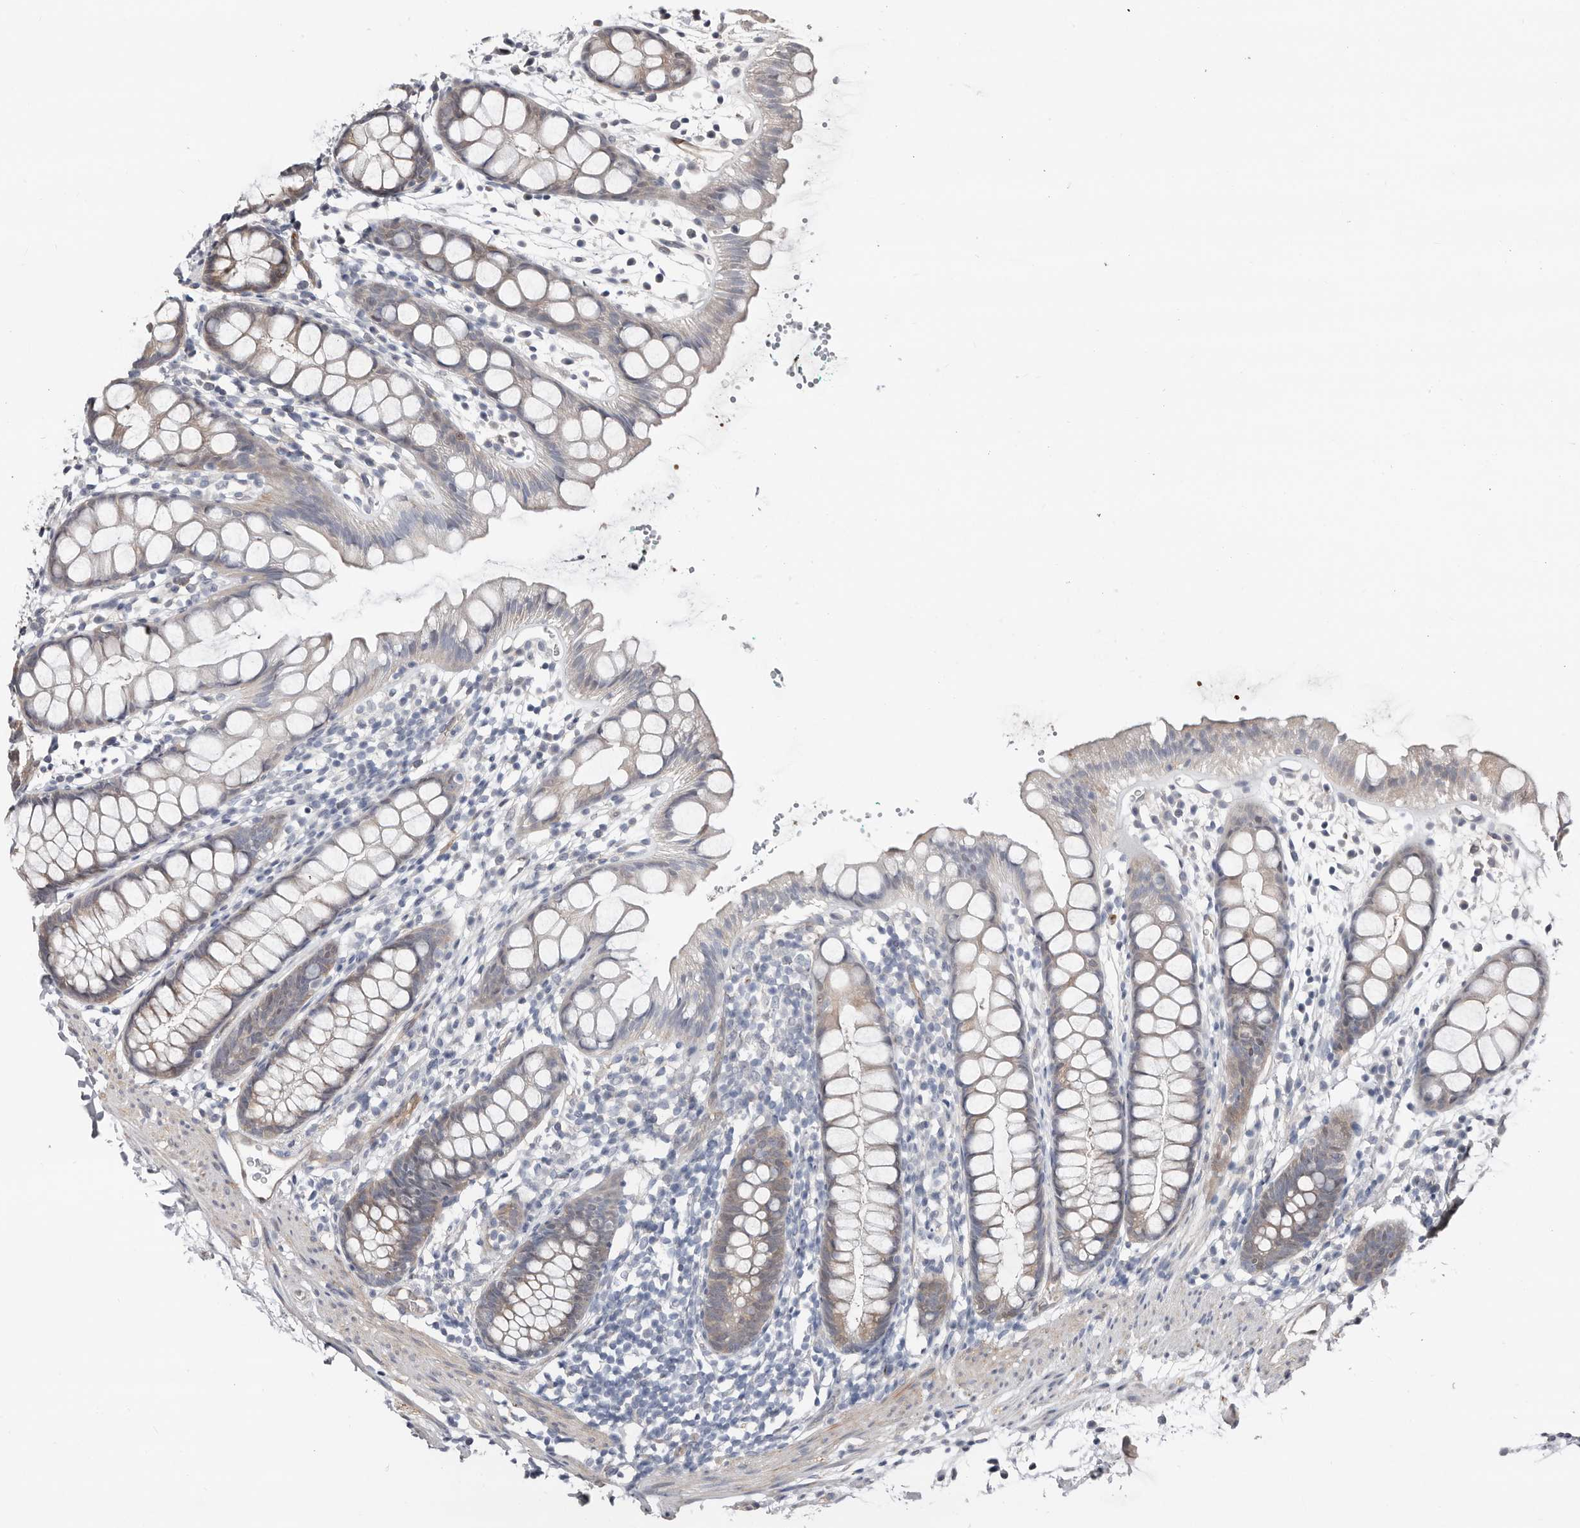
{"staining": {"intensity": "weak", "quantity": "<25%", "location": "cytoplasmic/membranous"}, "tissue": "rectum", "cell_type": "Glandular cells", "image_type": "normal", "snomed": [{"axis": "morphology", "description": "Normal tissue, NOS"}, {"axis": "topography", "description": "Rectum"}], "caption": "IHC histopathology image of normal rectum: human rectum stained with DAB (3,3'-diaminobenzidine) reveals no significant protein staining in glandular cells. (Immunohistochemistry (ihc), brightfield microscopy, high magnification).", "gene": "ASRGL1", "patient": {"sex": "female", "age": 65}}